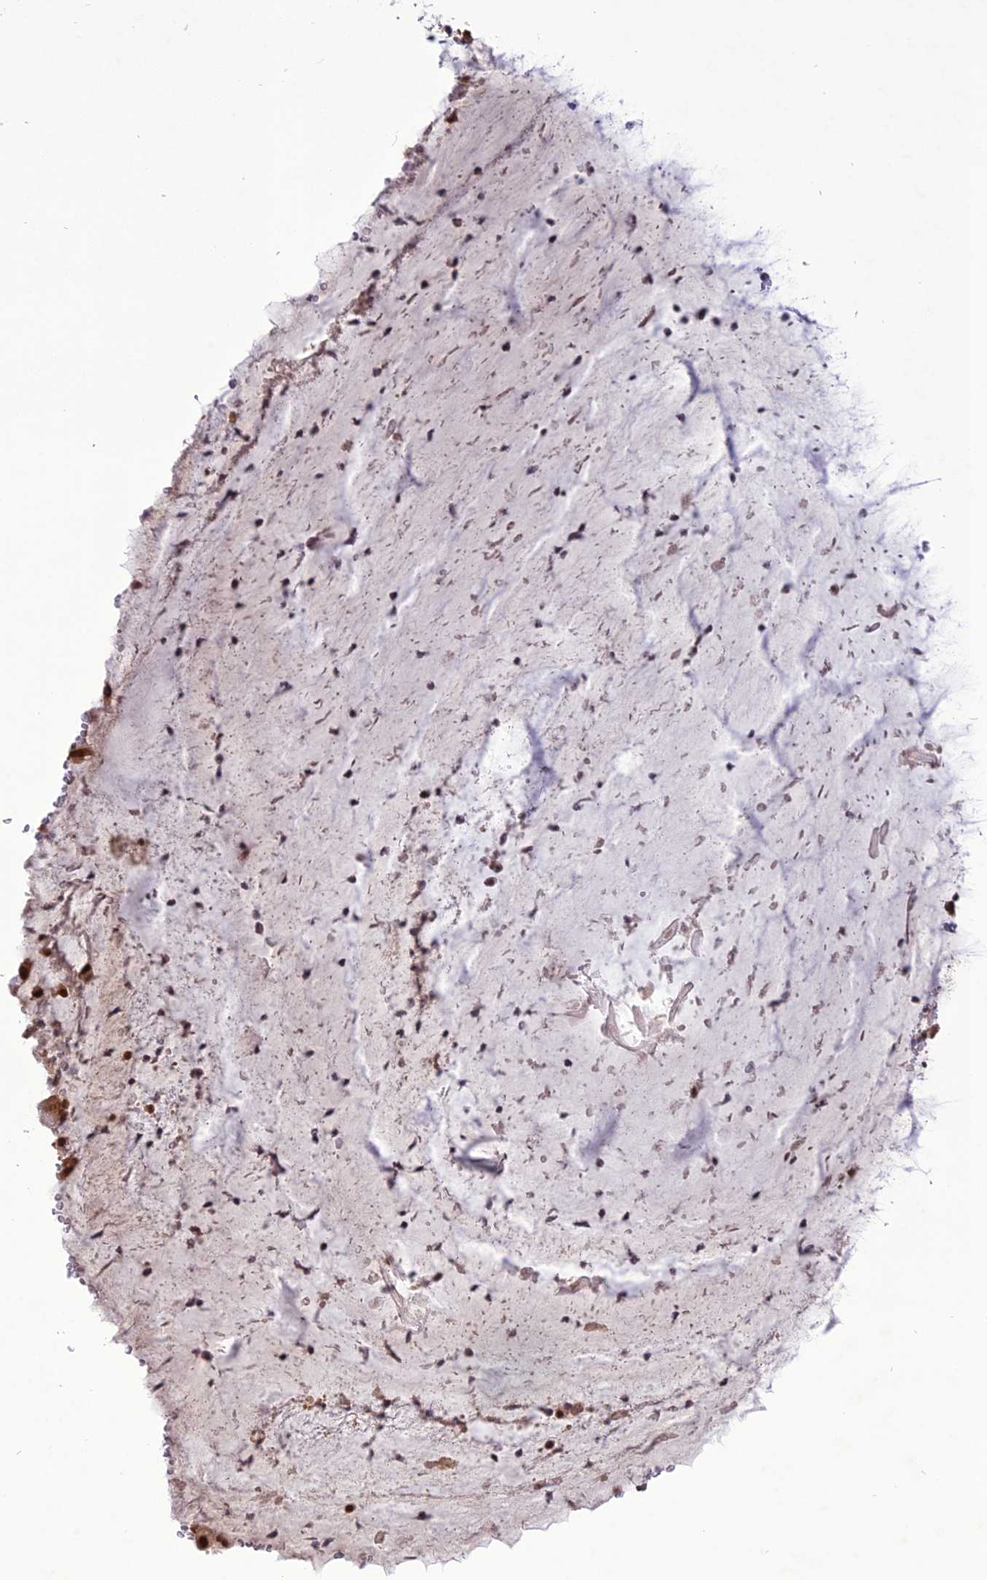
{"staining": {"intensity": "moderate", "quantity": ">75%", "location": "nuclear"}, "tissue": "soft tissue", "cell_type": "Fibroblasts", "image_type": "normal", "snomed": [{"axis": "morphology", "description": "Normal tissue, NOS"}, {"axis": "topography", "description": "Lymph node"}, {"axis": "topography", "description": "Cartilage tissue"}, {"axis": "topography", "description": "Bronchus"}], "caption": "Brown immunohistochemical staining in normal human soft tissue displays moderate nuclear positivity in approximately >75% of fibroblasts. (DAB = brown stain, brightfield microscopy at high magnification).", "gene": "DDX1", "patient": {"sex": "male", "age": 63}}